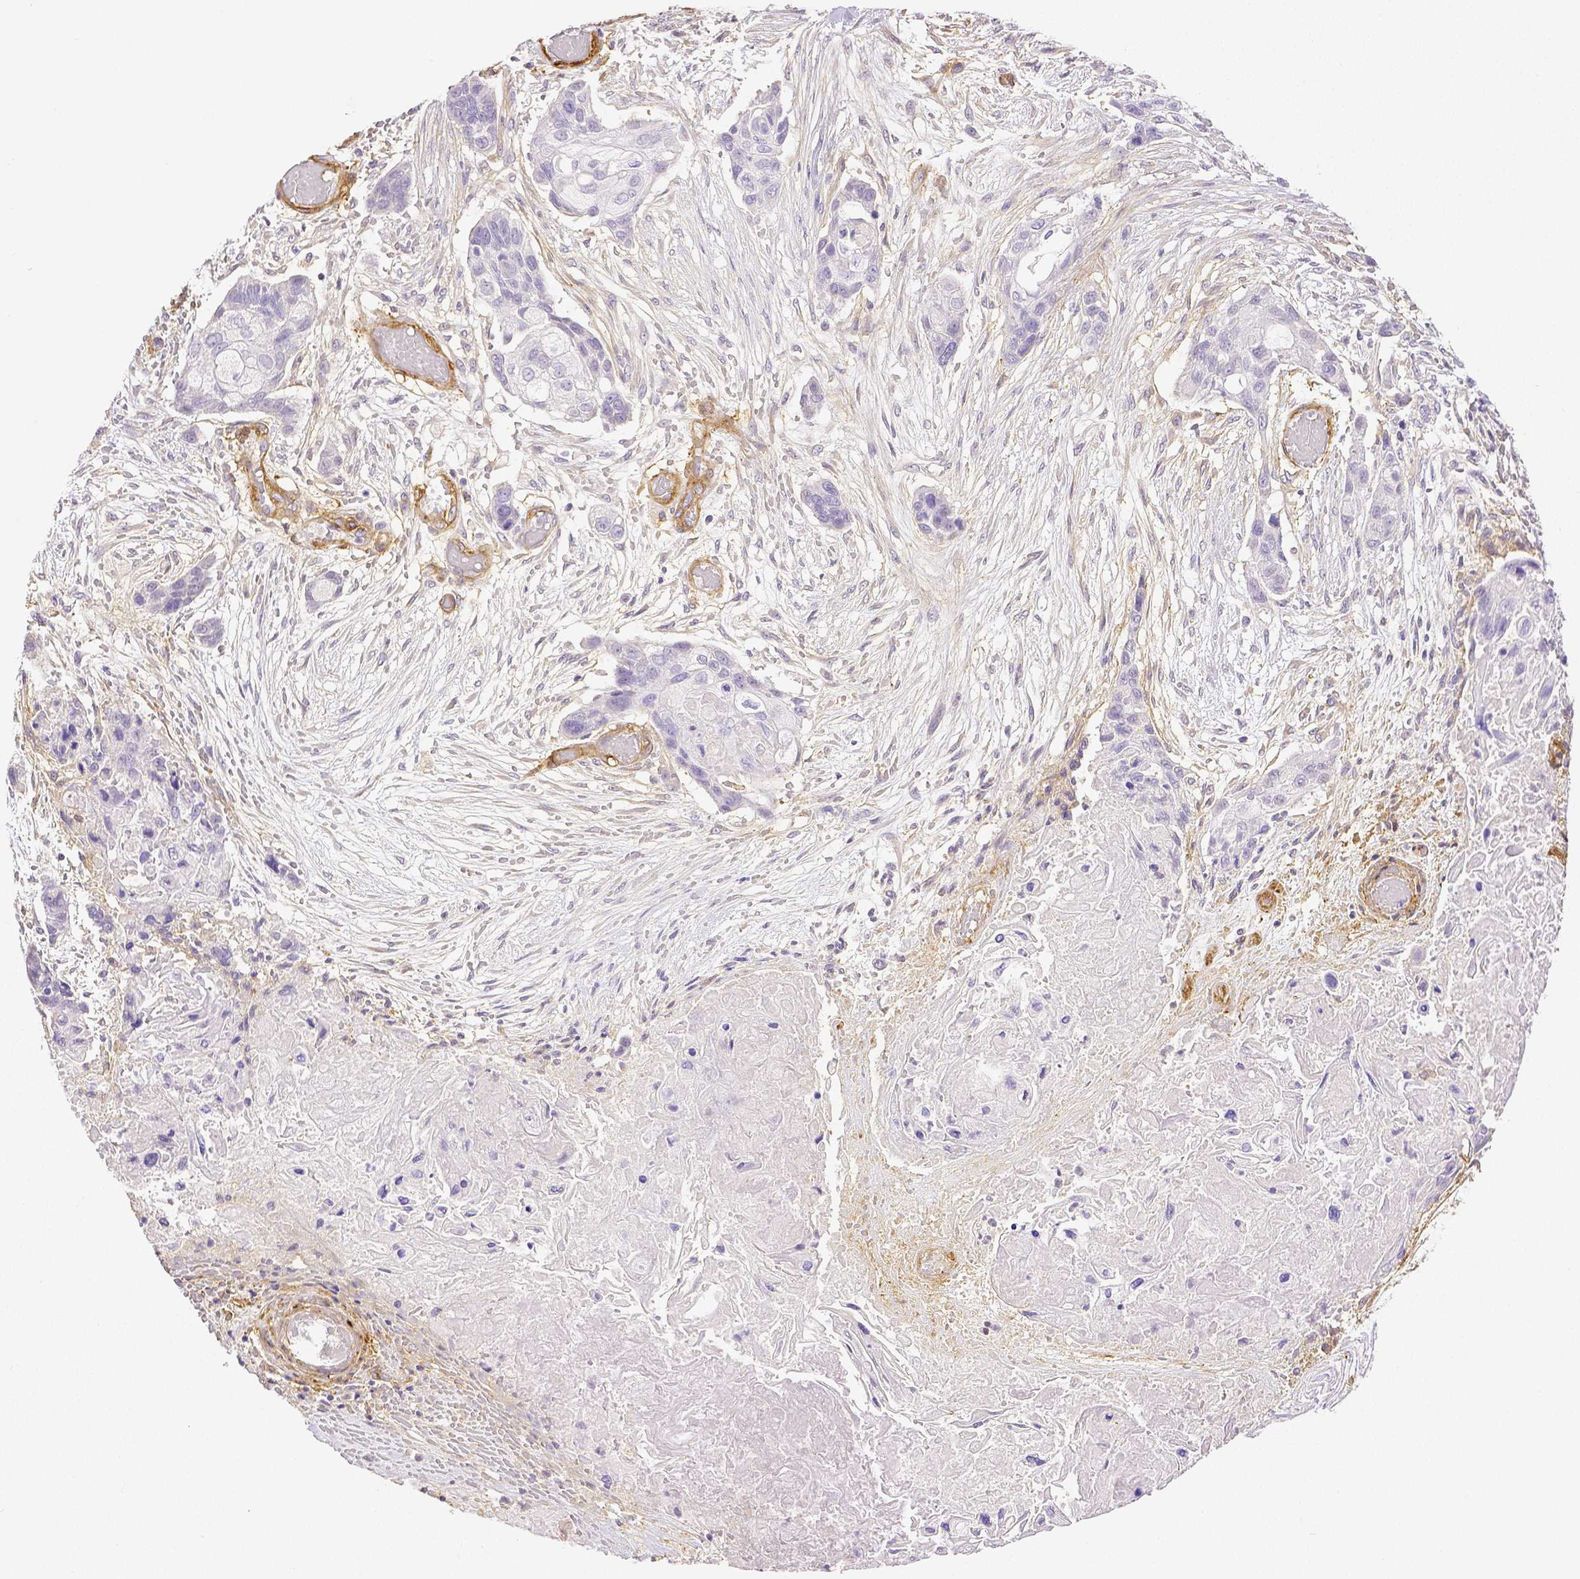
{"staining": {"intensity": "negative", "quantity": "none", "location": "none"}, "tissue": "lung cancer", "cell_type": "Tumor cells", "image_type": "cancer", "snomed": [{"axis": "morphology", "description": "Squamous cell carcinoma, NOS"}, {"axis": "topography", "description": "Lung"}], "caption": "Immunohistochemical staining of human lung cancer (squamous cell carcinoma) reveals no significant staining in tumor cells. (DAB IHC visualized using brightfield microscopy, high magnification).", "gene": "THY1", "patient": {"sex": "male", "age": 69}}